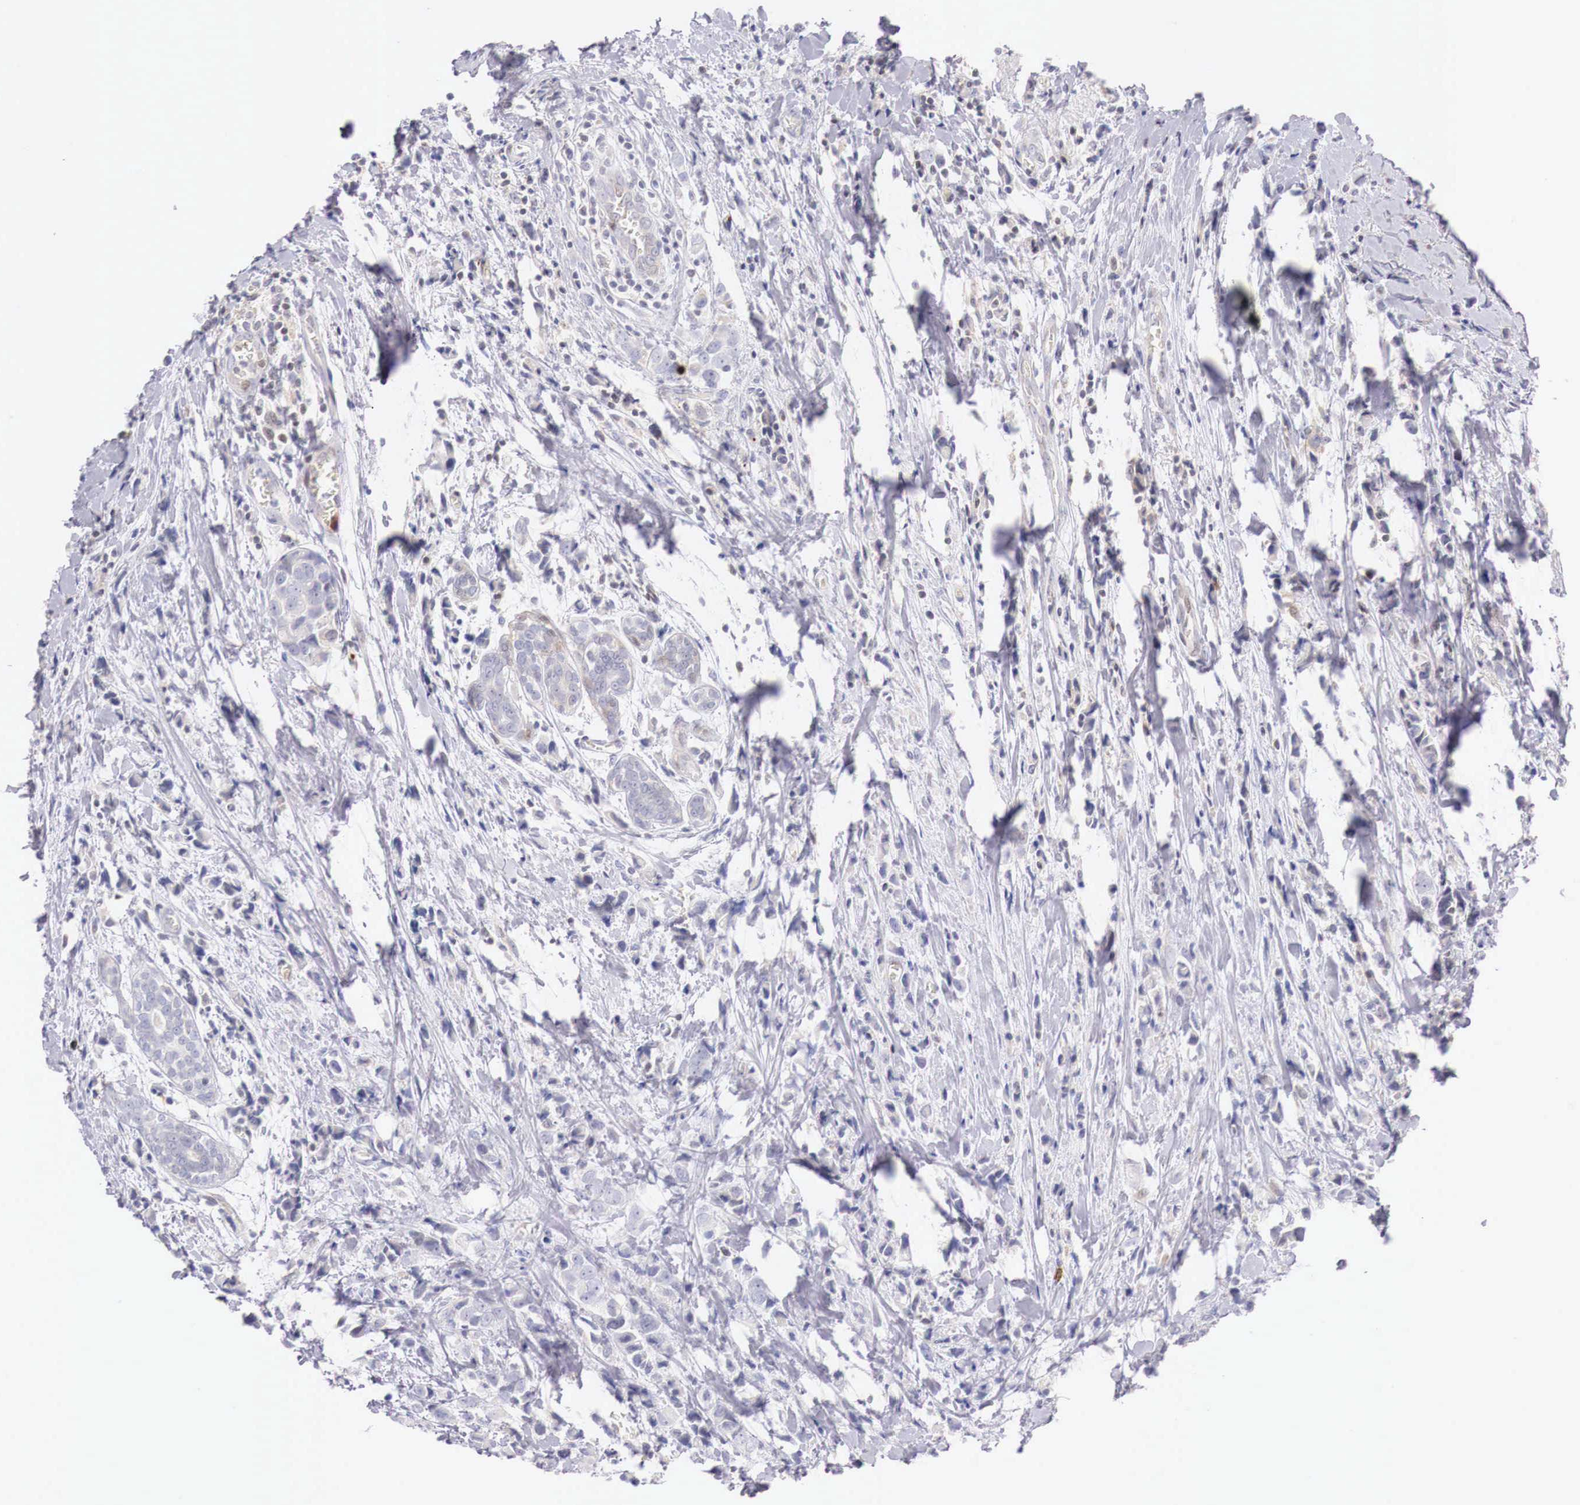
{"staining": {"intensity": "negative", "quantity": "none", "location": "none"}, "tissue": "breast cancer", "cell_type": "Tumor cells", "image_type": "cancer", "snomed": [{"axis": "morphology", "description": "Lobular carcinoma"}, {"axis": "topography", "description": "Breast"}], "caption": "Immunohistochemistry histopathology image of human breast cancer (lobular carcinoma) stained for a protein (brown), which shows no expression in tumor cells. Nuclei are stained in blue.", "gene": "CLCN5", "patient": {"sex": "female", "age": 57}}